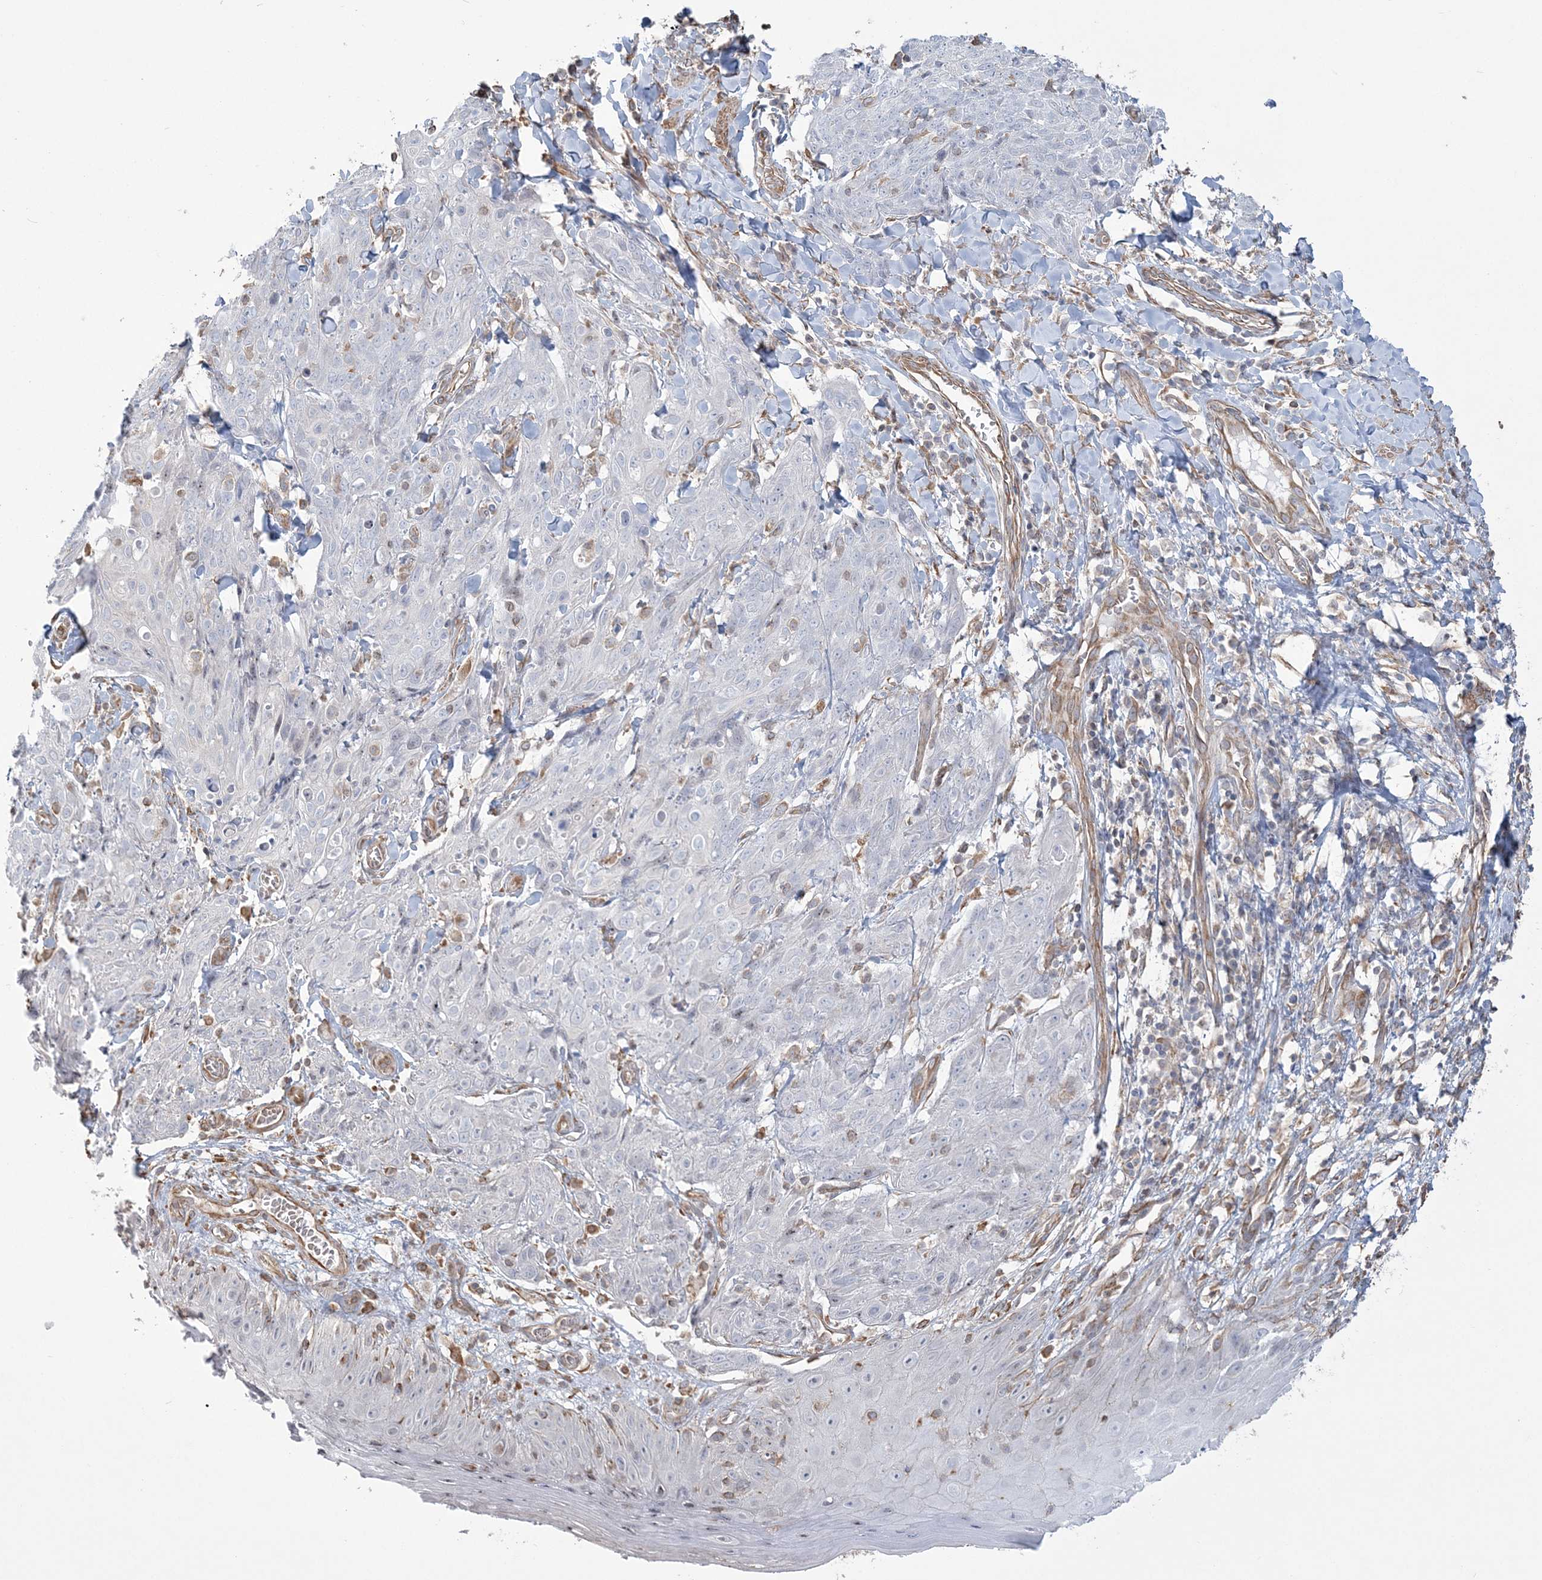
{"staining": {"intensity": "negative", "quantity": "none", "location": "none"}, "tissue": "skin cancer", "cell_type": "Tumor cells", "image_type": "cancer", "snomed": [{"axis": "morphology", "description": "Squamous cell carcinoma, NOS"}, {"axis": "topography", "description": "Skin"}, {"axis": "topography", "description": "Vulva"}], "caption": "DAB (3,3'-diaminobenzidine) immunohistochemical staining of human skin cancer shows no significant staining in tumor cells.", "gene": "ZNF821", "patient": {"sex": "female", "age": 85}}